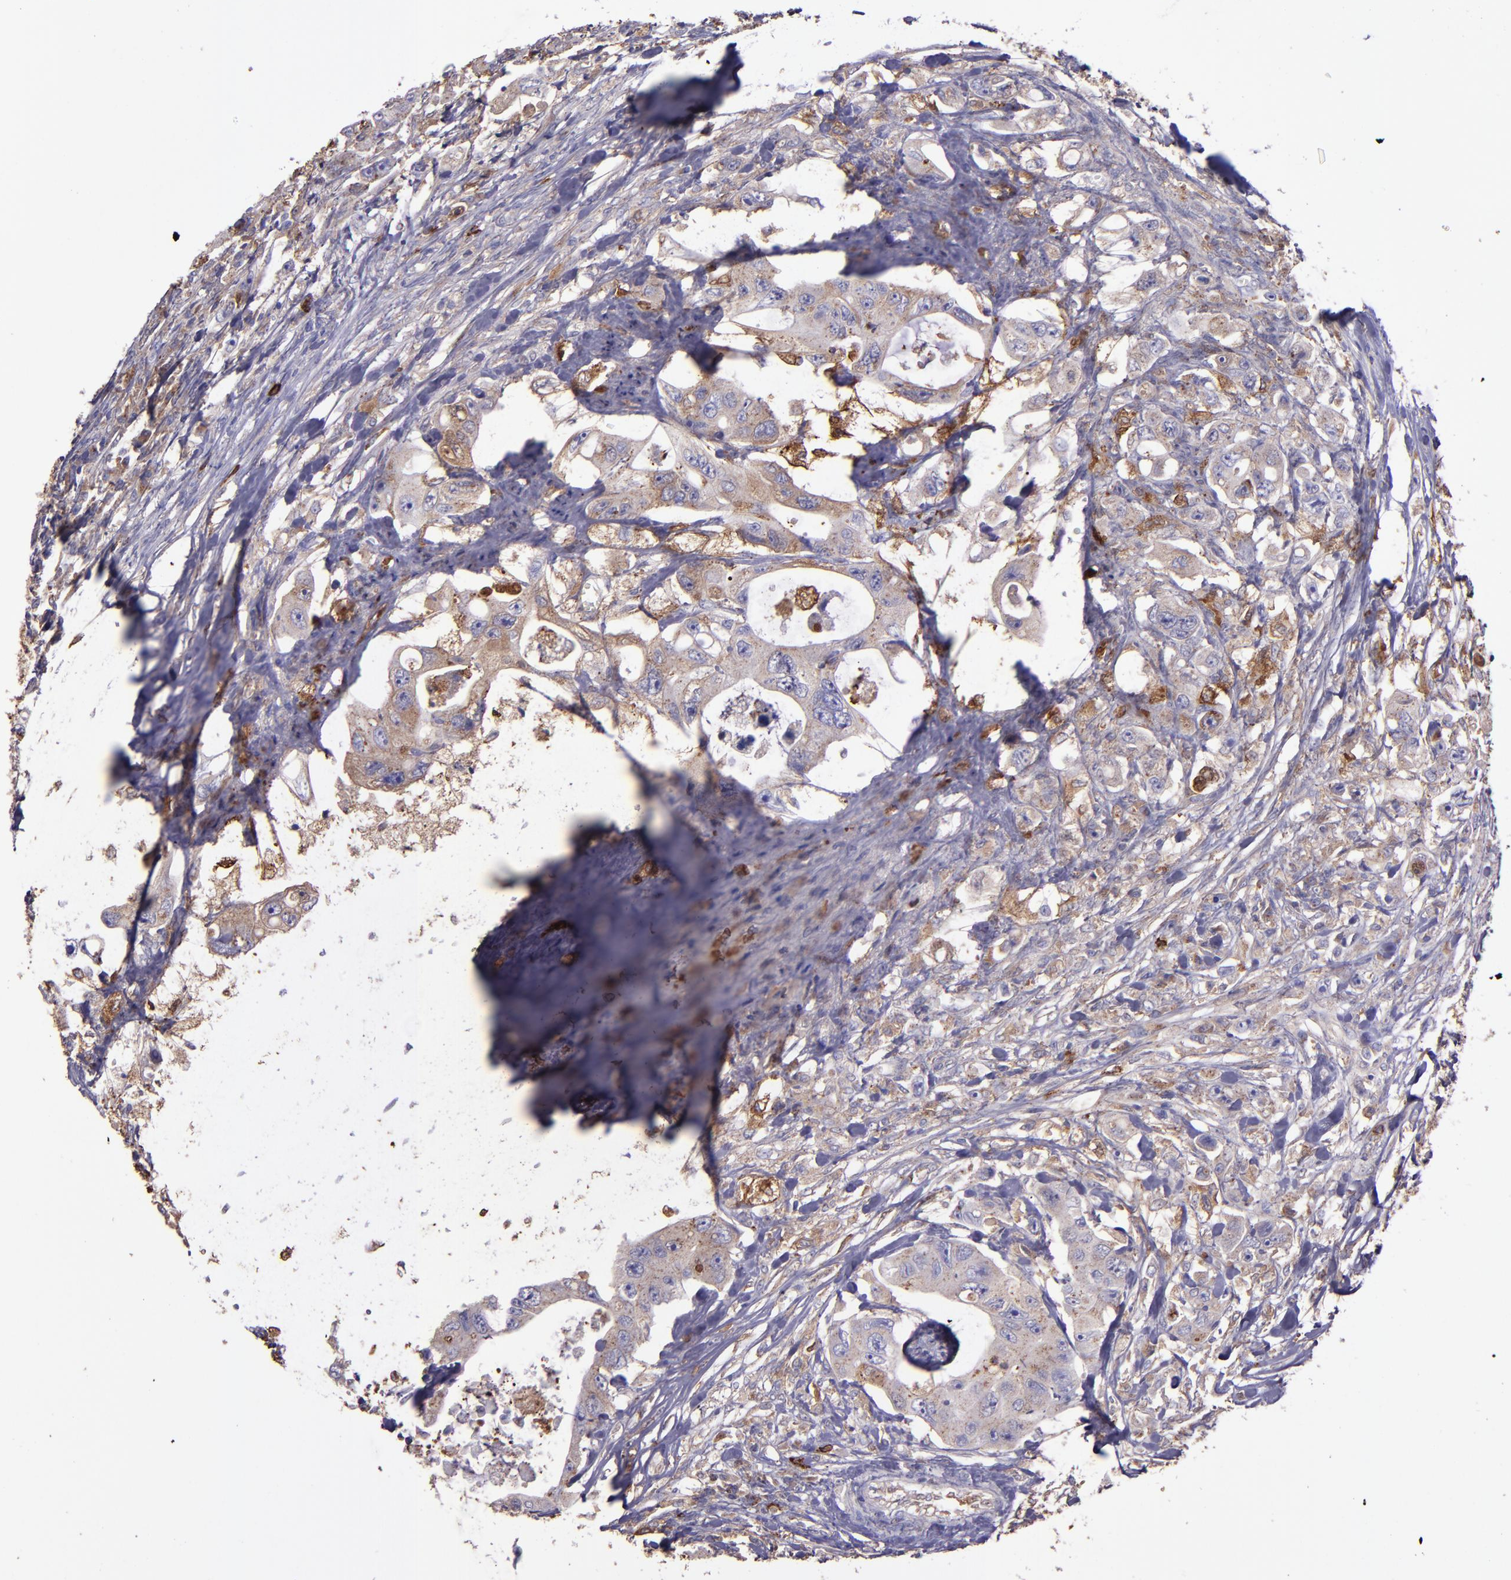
{"staining": {"intensity": "weak", "quantity": ">75%", "location": "cytoplasmic/membranous"}, "tissue": "colorectal cancer", "cell_type": "Tumor cells", "image_type": "cancer", "snomed": [{"axis": "morphology", "description": "Adenocarcinoma, NOS"}, {"axis": "topography", "description": "Colon"}], "caption": "Colorectal cancer tissue displays weak cytoplasmic/membranous expression in about >75% of tumor cells", "gene": "WASHC1", "patient": {"sex": "female", "age": 46}}